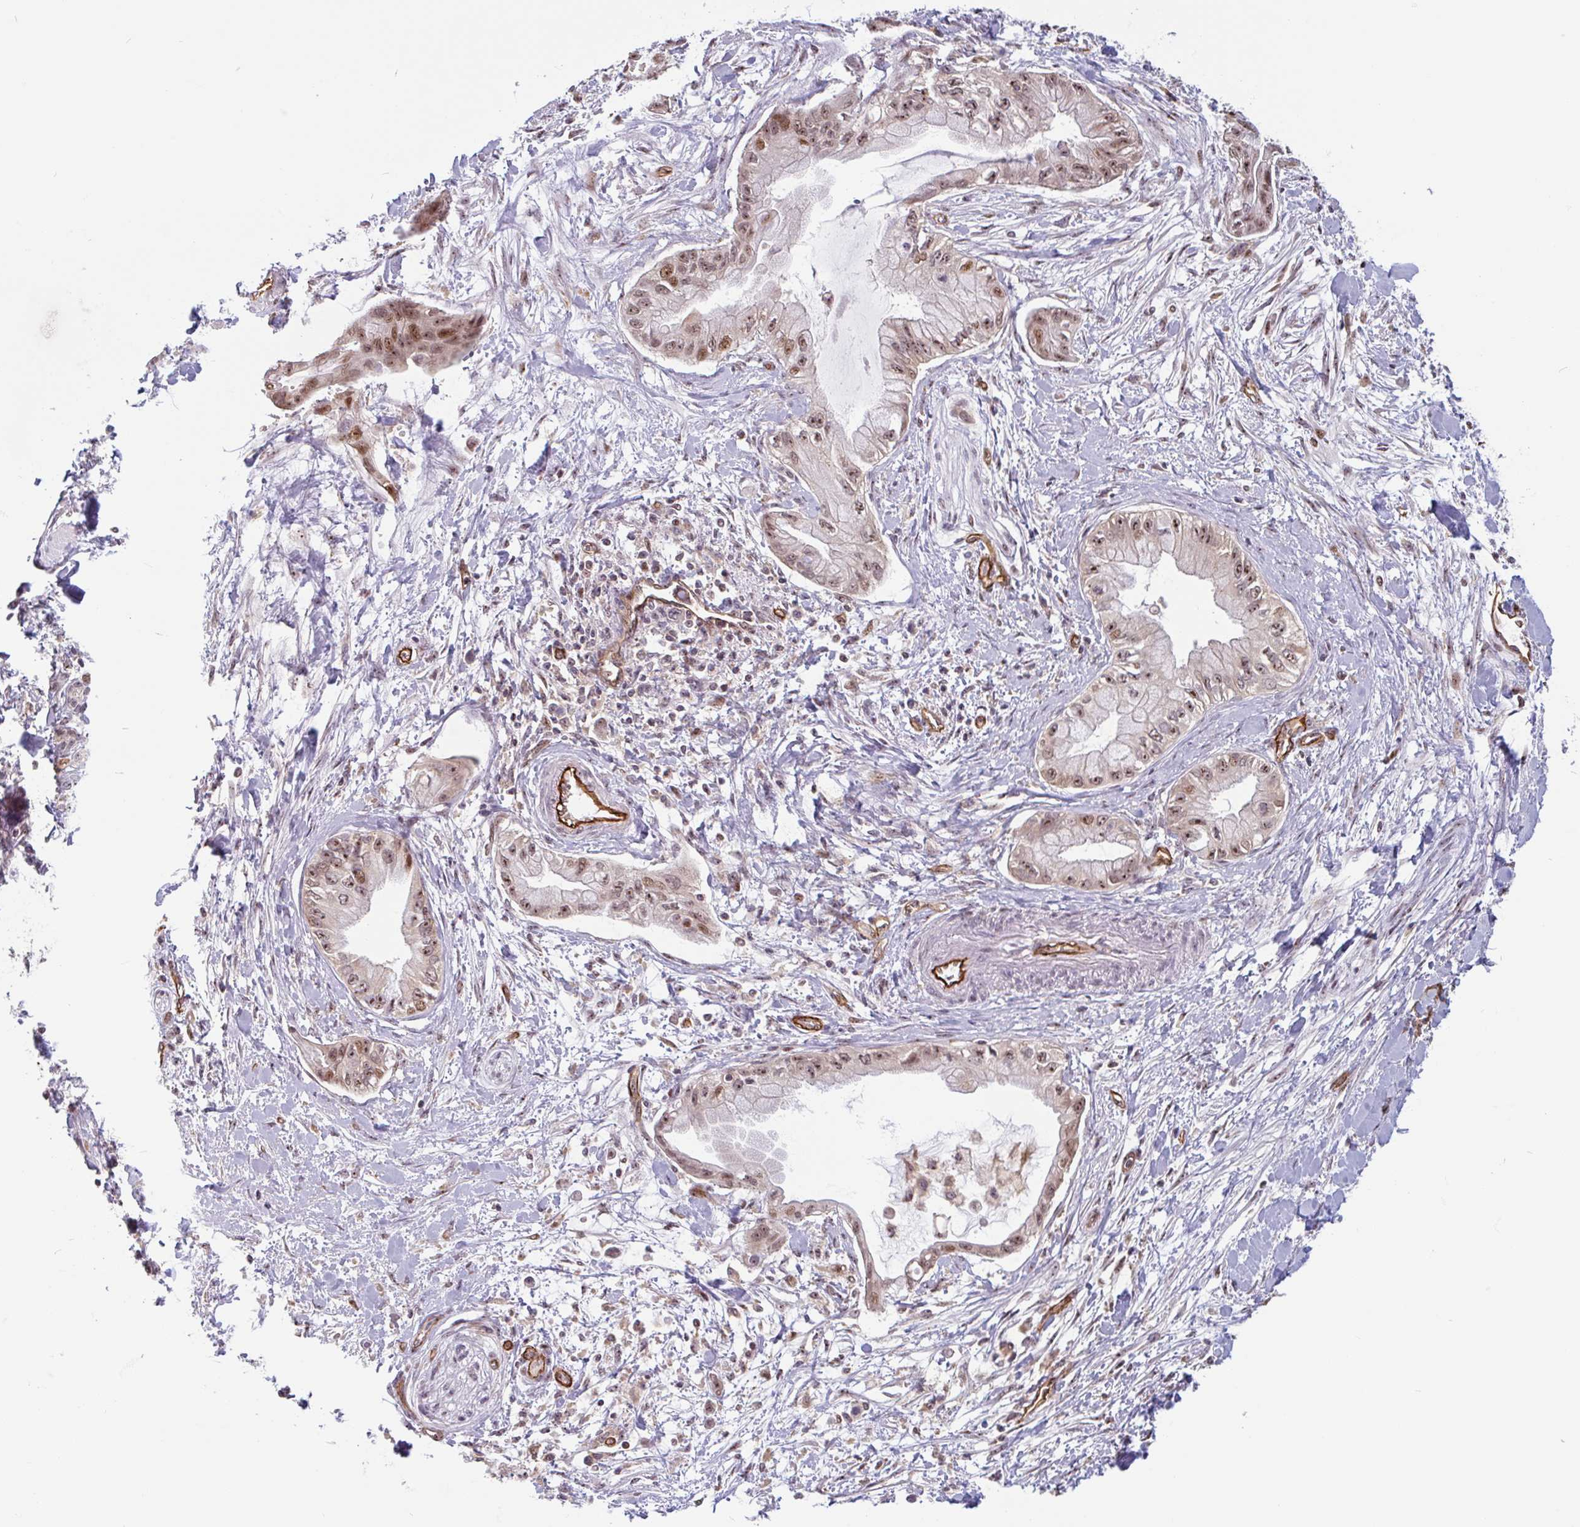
{"staining": {"intensity": "moderate", "quantity": ">75%", "location": "nuclear"}, "tissue": "pancreatic cancer", "cell_type": "Tumor cells", "image_type": "cancer", "snomed": [{"axis": "morphology", "description": "Adenocarcinoma, NOS"}, {"axis": "topography", "description": "Pancreas"}], "caption": "Immunohistochemistry (DAB) staining of human adenocarcinoma (pancreatic) reveals moderate nuclear protein expression in approximately >75% of tumor cells.", "gene": "ZNF689", "patient": {"sex": "male", "age": 48}}